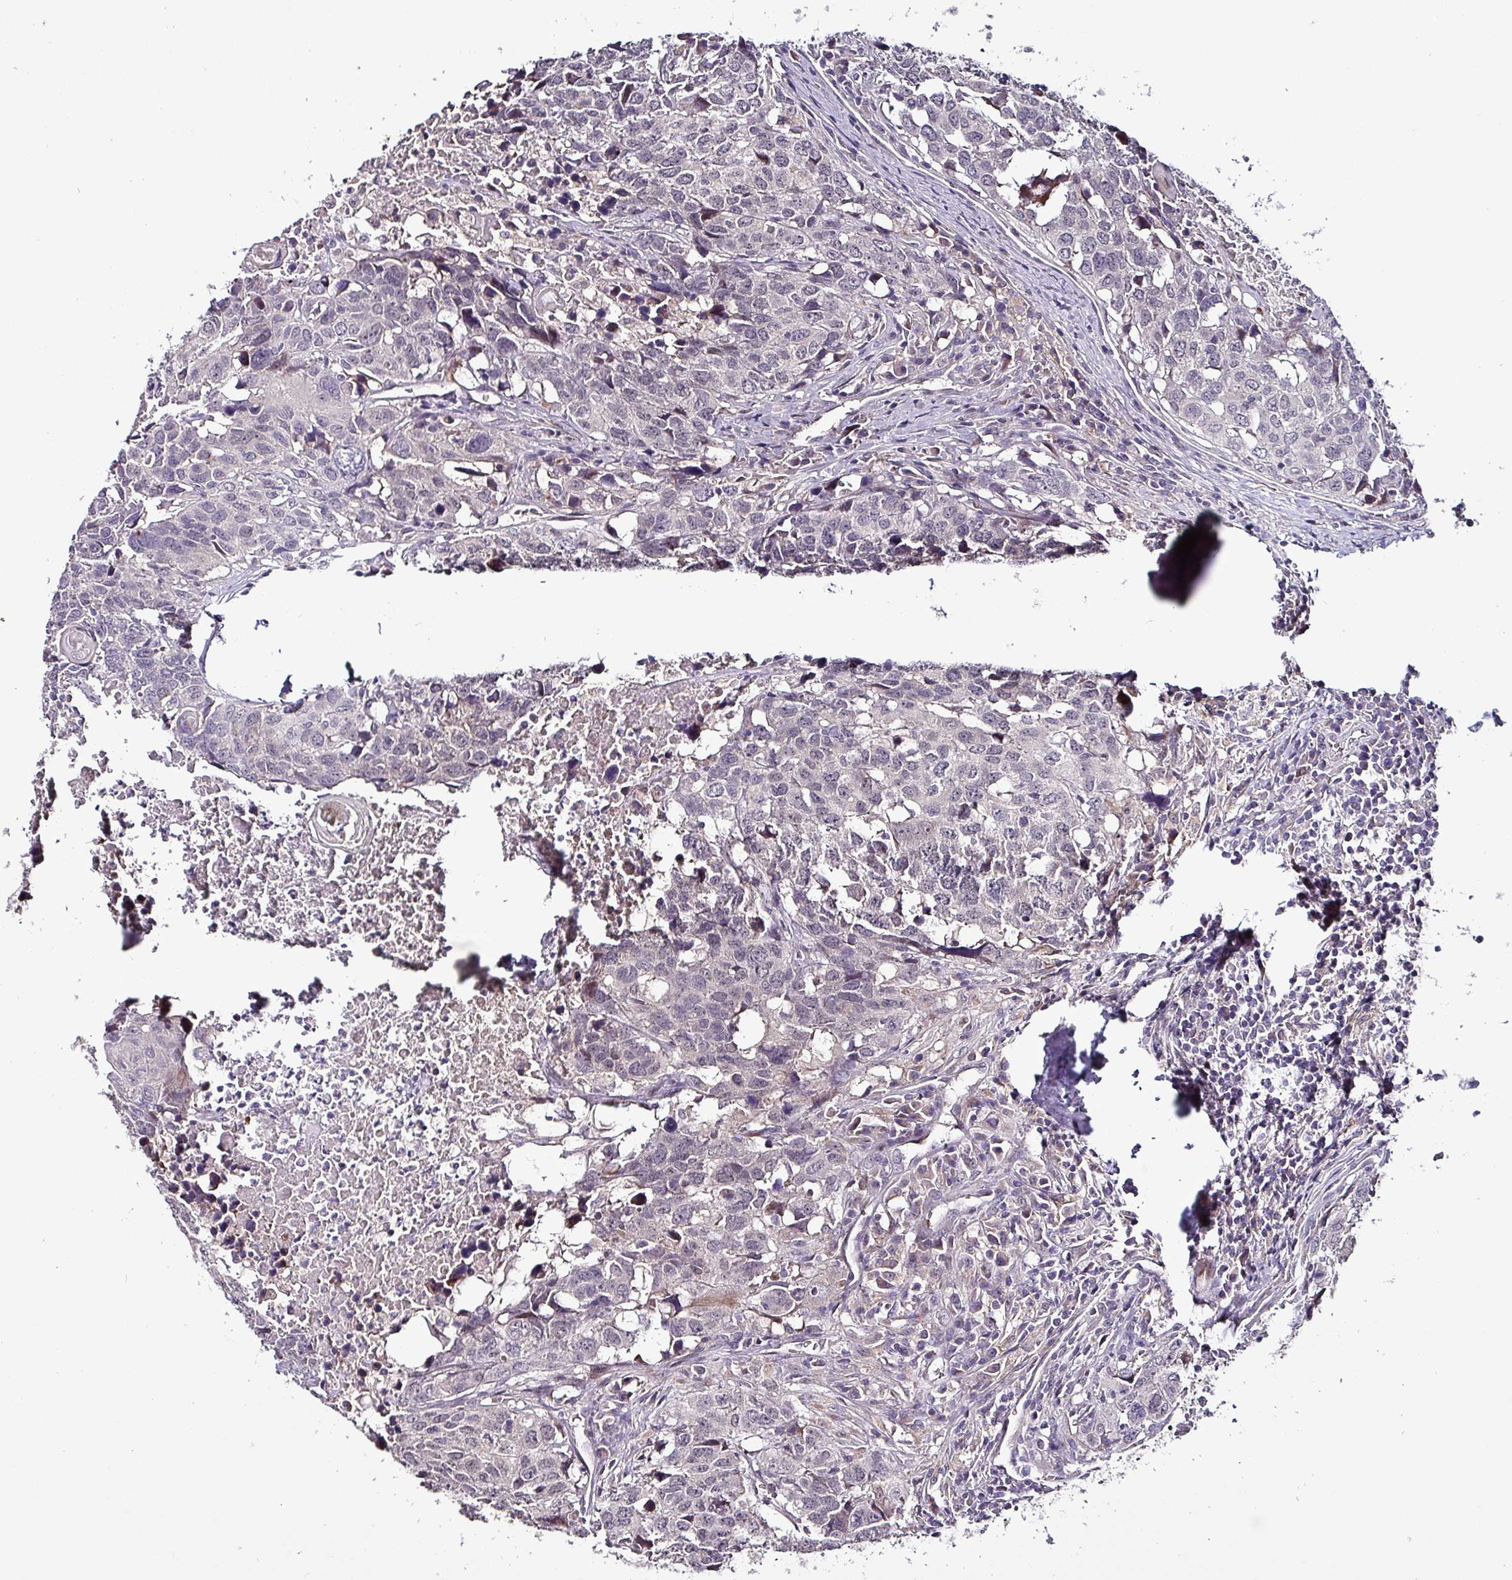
{"staining": {"intensity": "negative", "quantity": "none", "location": "none"}, "tissue": "head and neck cancer", "cell_type": "Tumor cells", "image_type": "cancer", "snomed": [{"axis": "morphology", "description": "Normal tissue, NOS"}, {"axis": "morphology", "description": "Squamous cell carcinoma, NOS"}, {"axis": "topography", "description": "Skeletal muscle"}, {"axis": "topography", "description": "Vascular tissue"}, {"axis": "topography", "description": "Peripheral nerve tissue"}, {"axis": "topography", "description": "Head-Neck"}], "caption": "Immunohistochemical staining of human head and neck cancer displays no significant expression in tumor cells.", "gene": "GRAPL", "patient": {"sex": "male", "age": 66}}